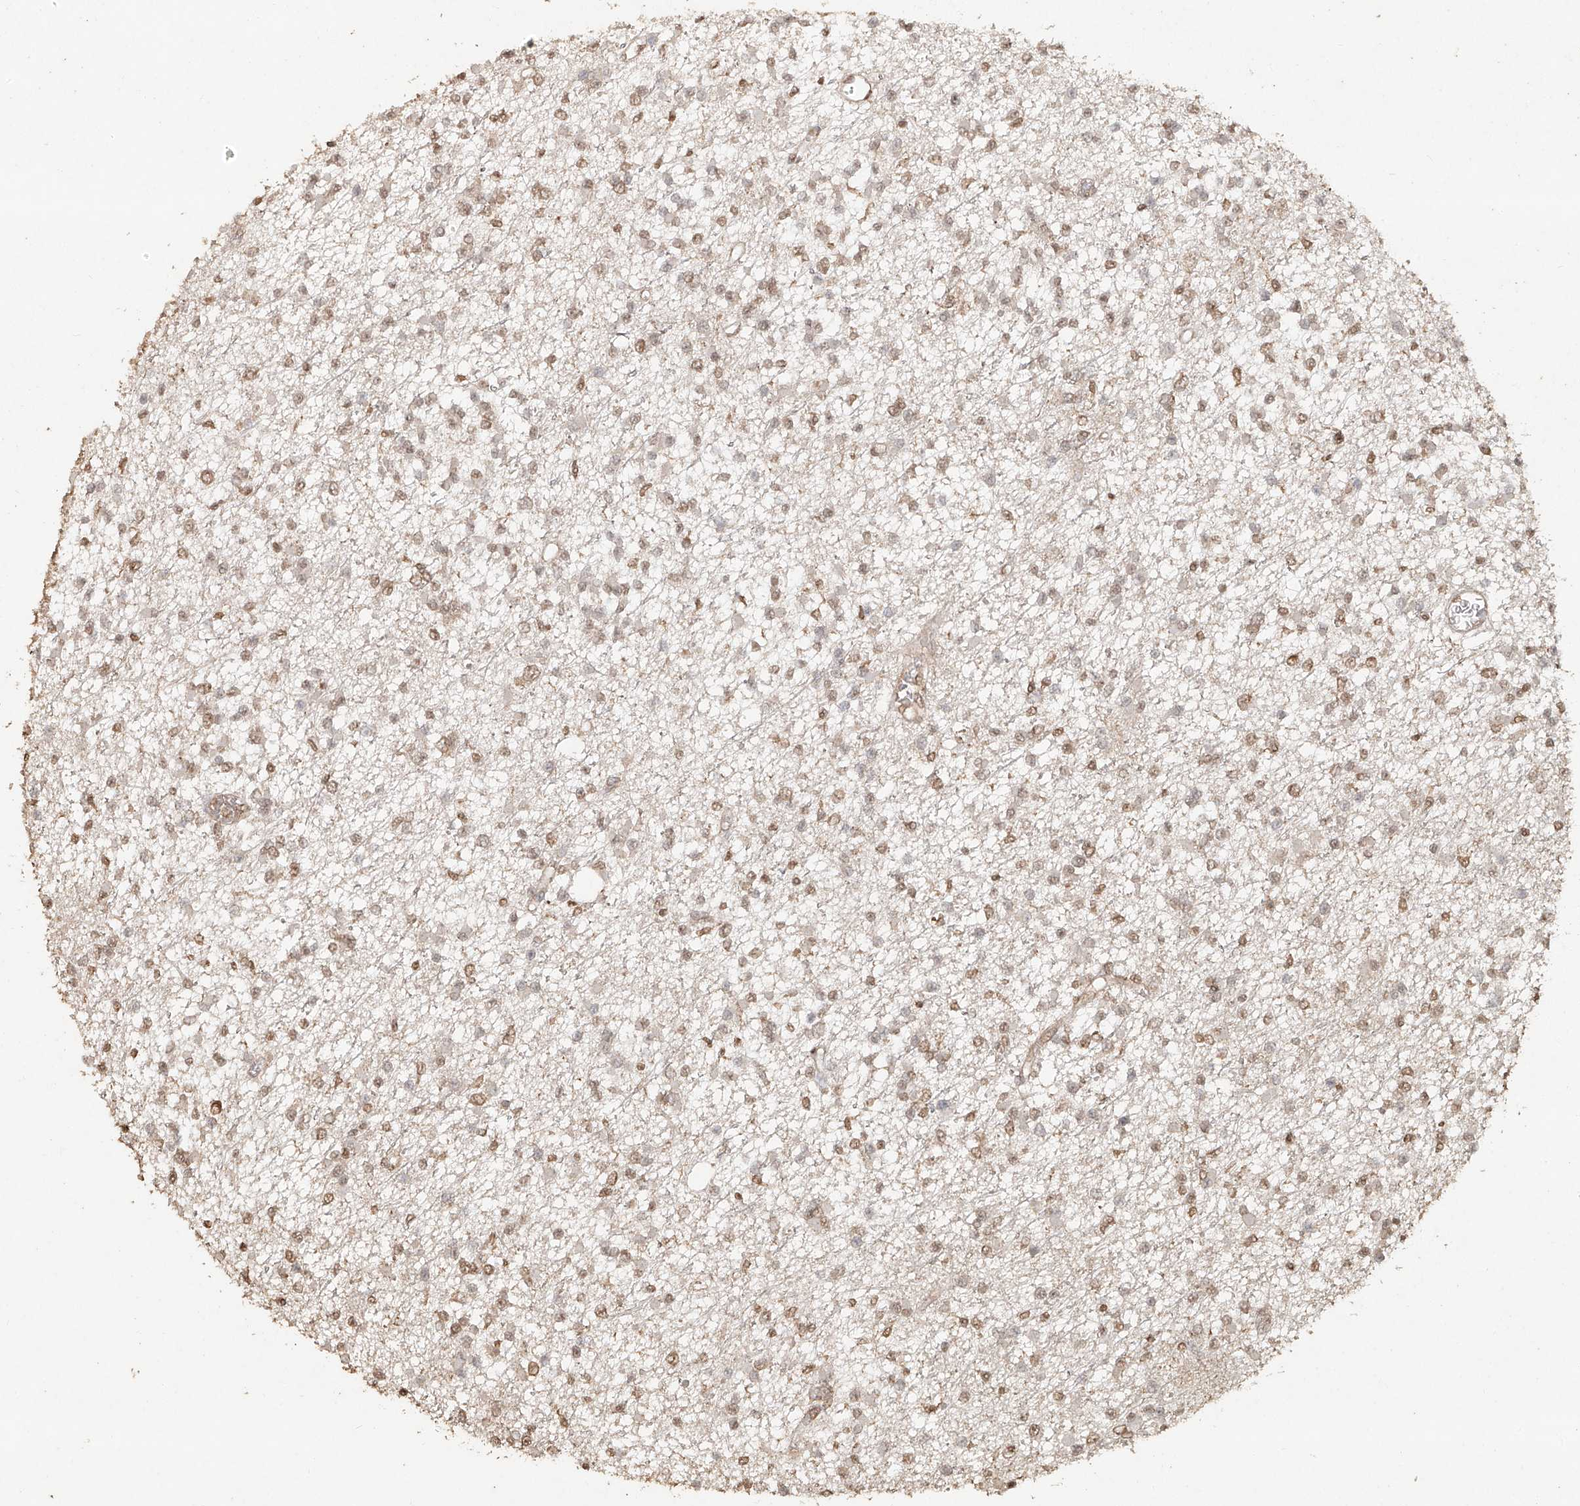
{"staining": {"intensity": "weak", "quantity": "25%-75%", "location": "cytoplasmic/membranous,nuclear"}, "tissue": "glioma", "cell_type": "Tumor cells", "image_type": "cancer", "snomed": [{"axis": "morphology", "description": "Glioma, malignant, Low grade"}, {"axis": "topography", "description": "Brain"}], "caption": "Malignant low-grade glioma stained with a brown dye shows weak cytoplasmic/membranous and nuclear positive expression in about 25%-75% of tumor cells.", "gene": "TIGAR", "patient": {"sex": "female", "age": 22}}